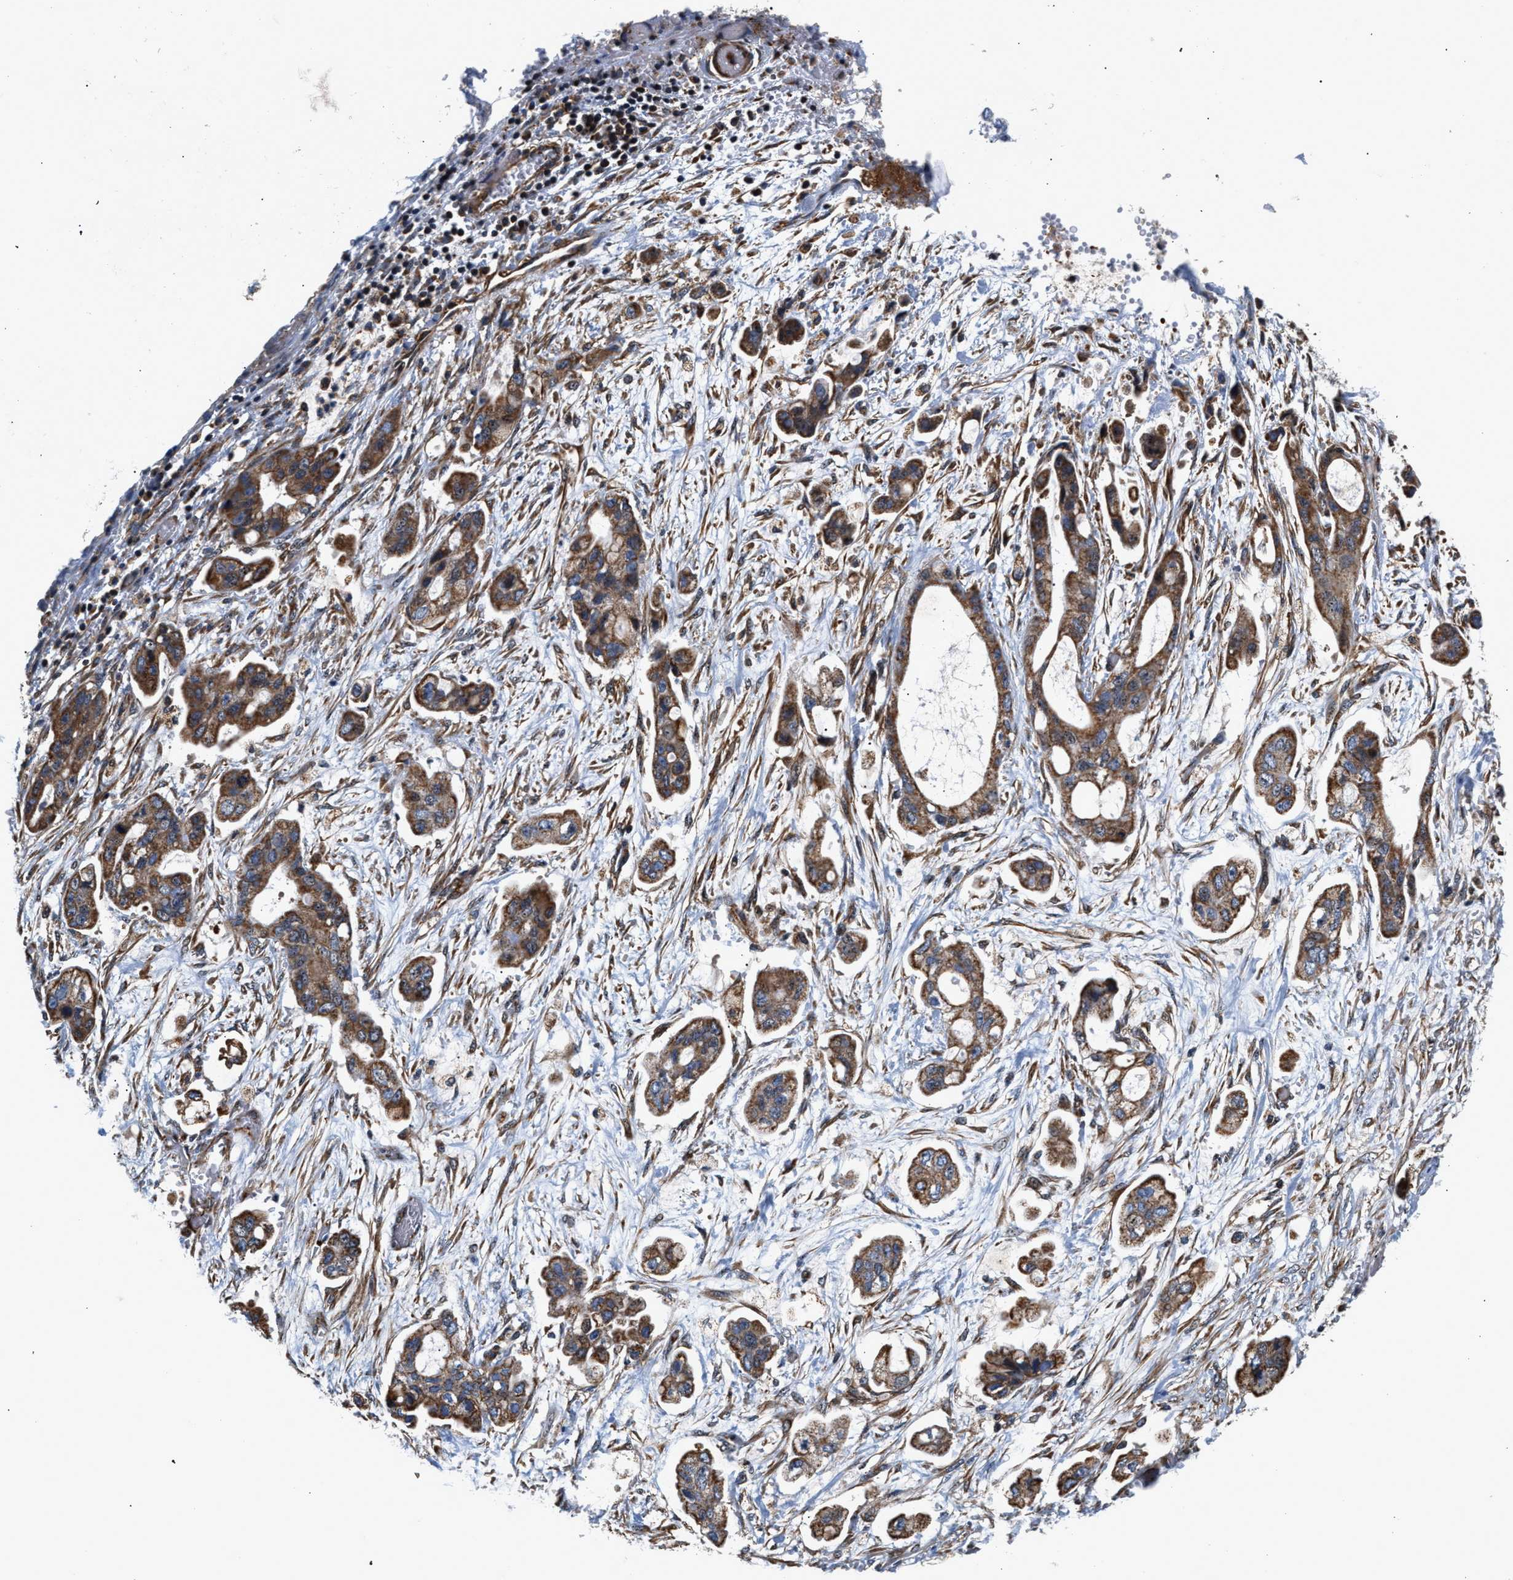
{"staining": {"intensity": "moderate", "quantity": ">75%", "location": "cytoplasmic/membranous"}, "tissue": "stomach cancer", "cell_type": "Tumor cells", "image_type": "cancer", "snomed": [{"axis": "morphology", "description": "Adenocarcinoma, NOS"}, {"axis": "topography", "description": "Stomach"}], "caption": "Adenocarcinoma (stomach) was stained to show a protein in brown. There is medium levels of moderate cytoplasmic/membranous expression in approximately >75% of tumor cells.", "gene": "SGK1", "patient": {"sex": "male", "age": 62}}